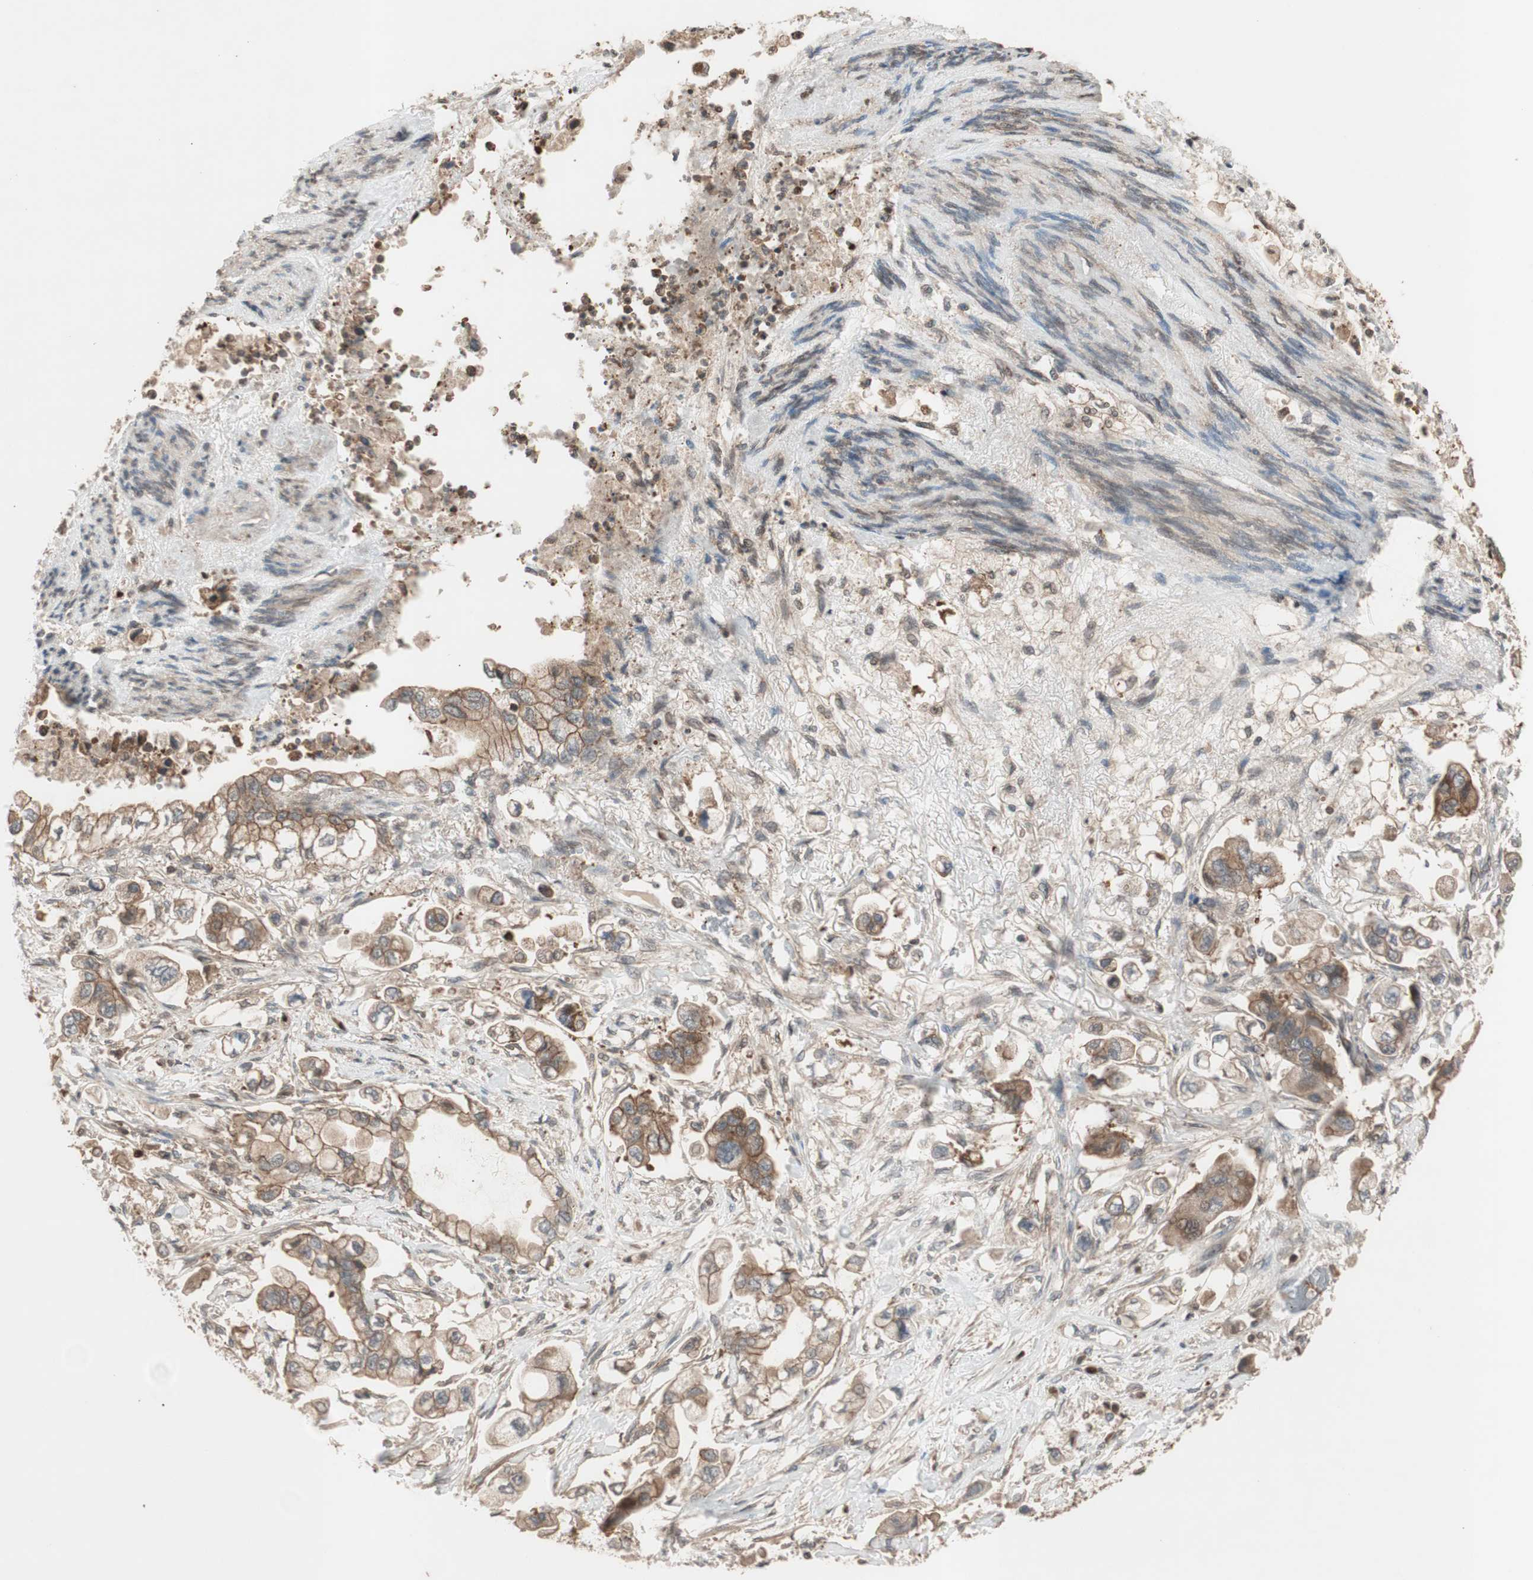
{"staining": {"intensity": "moderate", "quantity": ">75%", "location": "cytoplasmic/membranous"}, "tissue": "stomach cancer", "cell_type": "Tumor cells", "image_type": "cancer", "snomed": [{"axis": "morphology", "description": "Adenocarcinoma, NOS"}, {"axis": "topography", "description": "Stomach"}], "caption": "Immunohistochemical staining of stomach cancer exhibits moderate cytoplasmic/membranous protein staining in approximately >75% of tumor cells. (brown staining indicates protein expression, while blue staining denotes nuclei).", "gene": "EPHA8", "patient": {"sex": "male", "age": 62}}